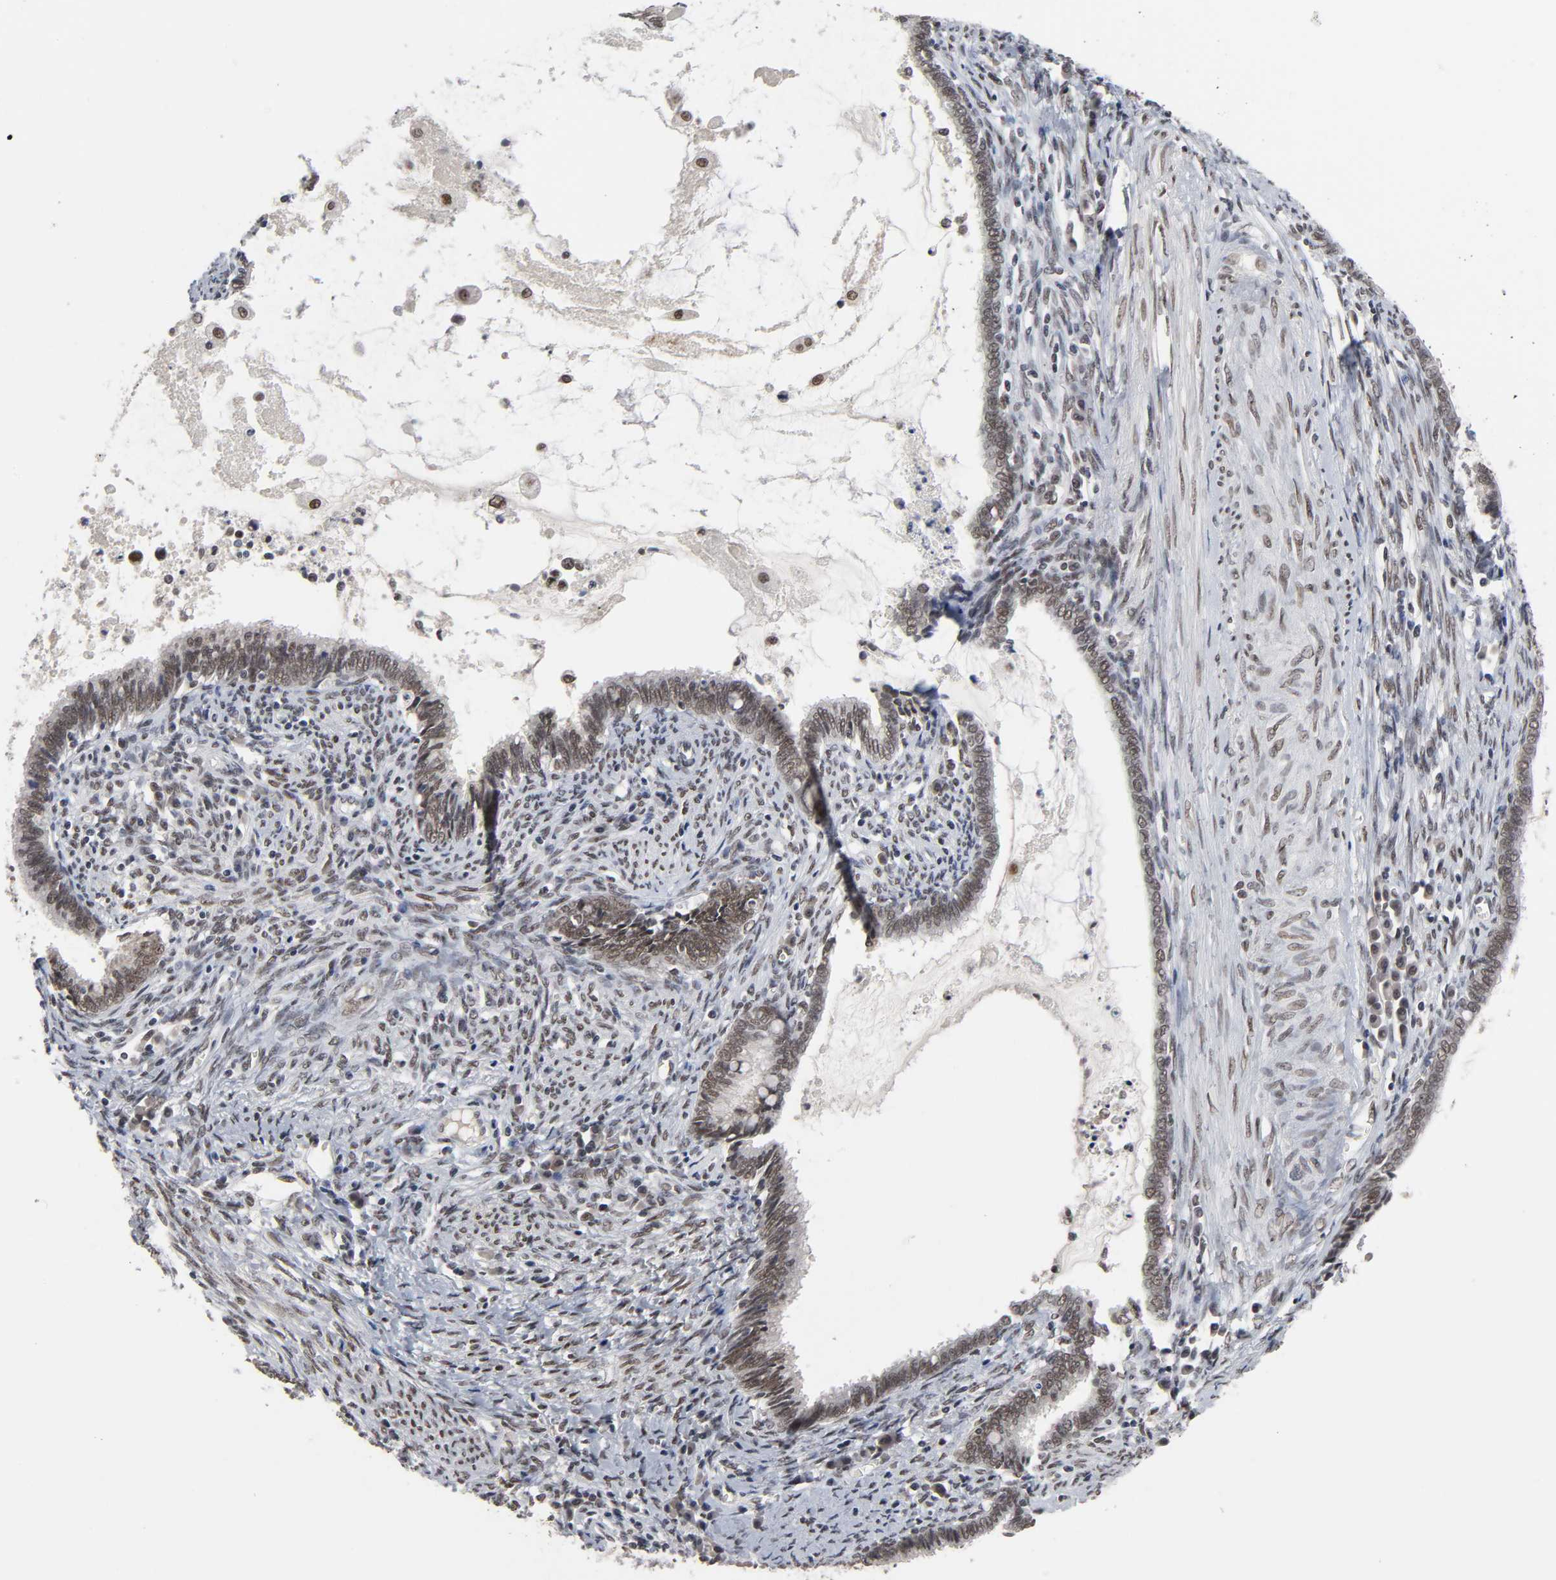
{"staining": {"intensity": "weak", "quantity": ">75%", "location": "nuclear"}, "tissue": "cervical cancer", "cell_type": "Tumor cells", "image_type": "cancer", "snomed": [{"axis": "morphology", "description": "Adenocarcinoma, NOS"}, {"axis": "topography", "description": "Cervix"}], "caption": "About >75% of tumor cells in human cervical adenocarcinoma display weak nuclear protein expression as visualized by brown immunohistochemical staining.", "gene": "TRIM33", "patient": {"sex": "female", "age": 44}}